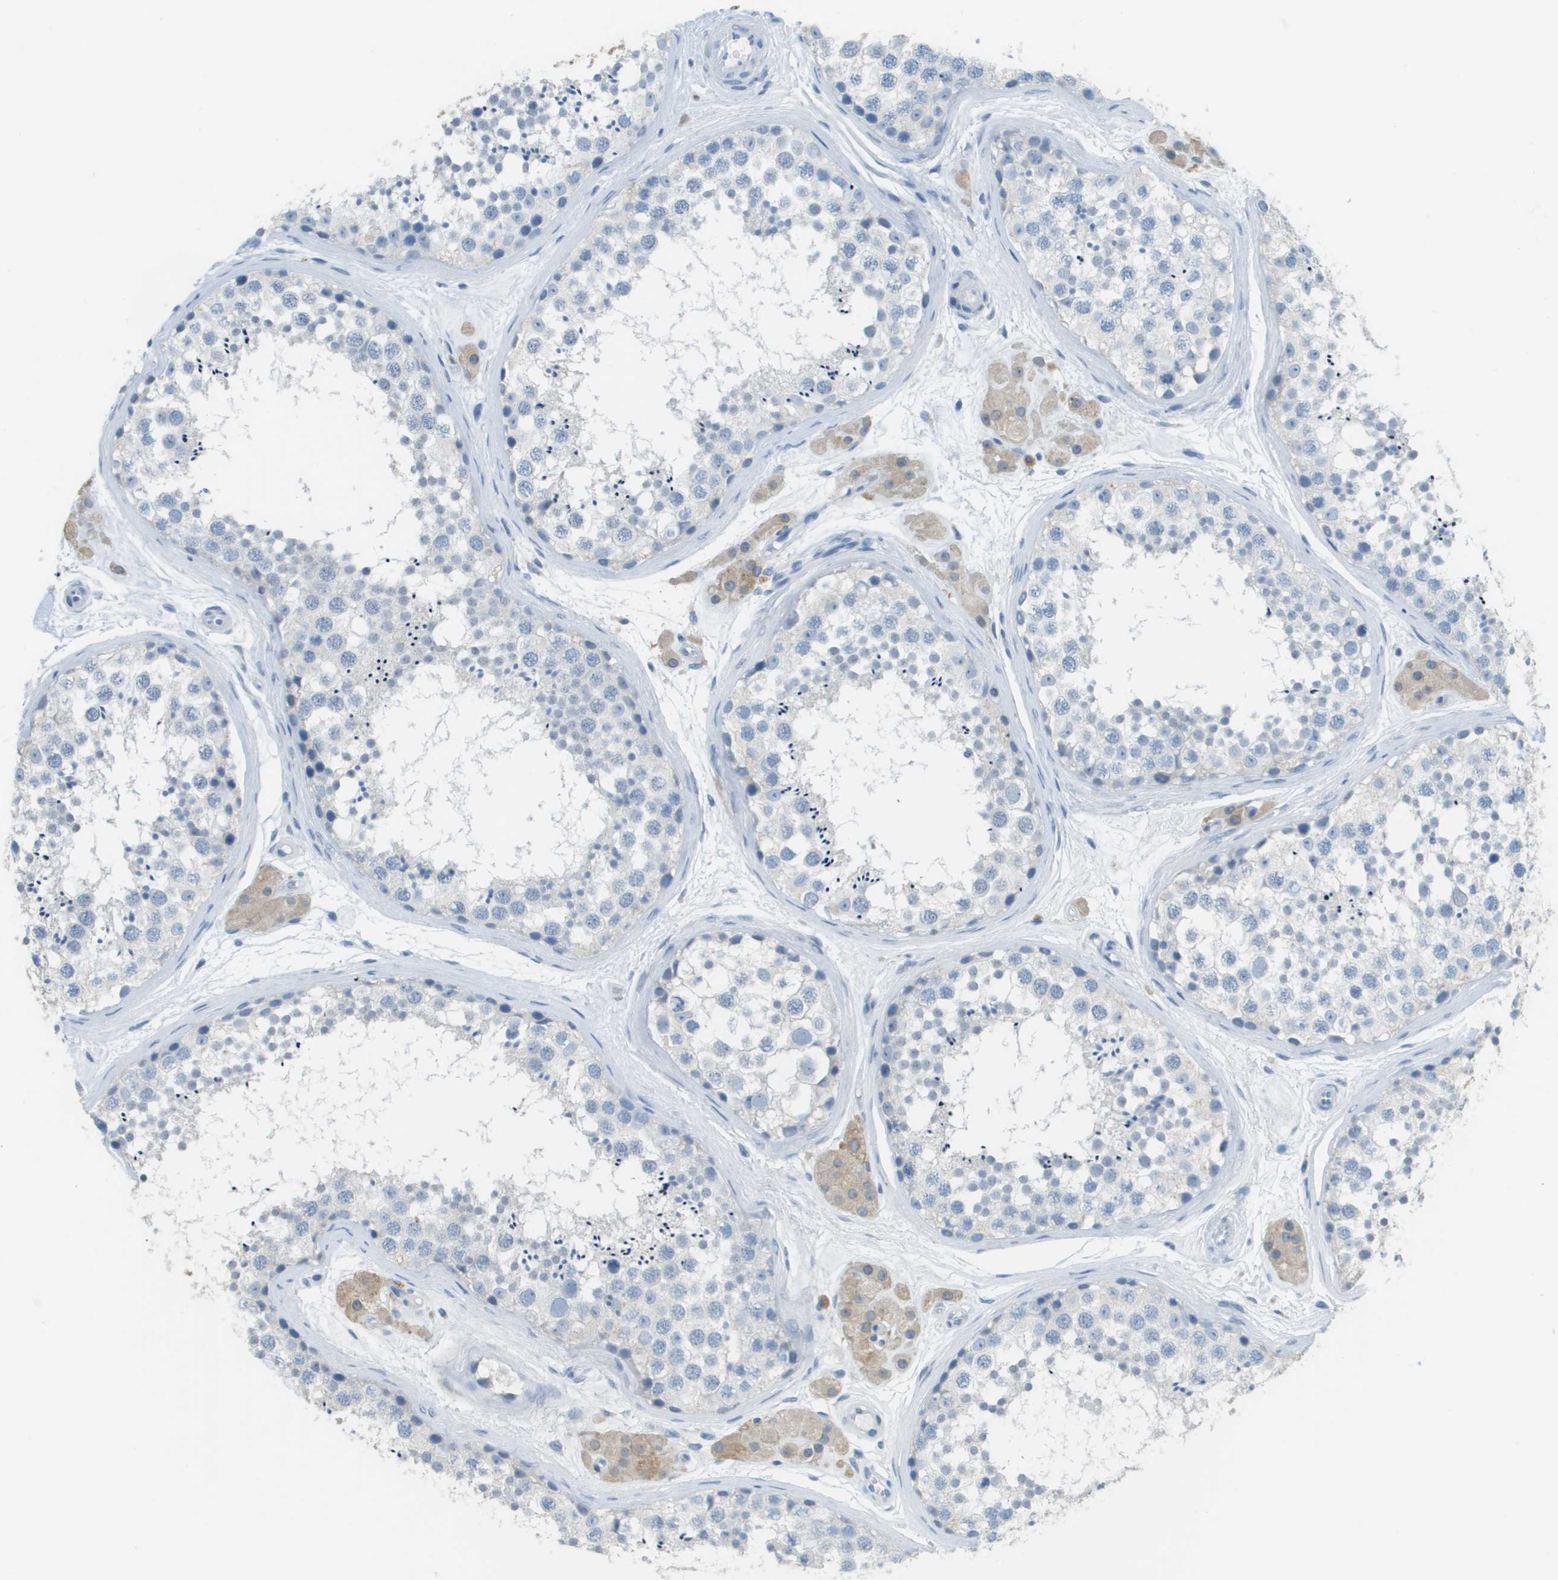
{"staining": {"intensity": "negative", "quantity": "none", "location": "none"}, "tissue": "testis", "cell_type": "Cells in seminiferous ducts", "image_type": "normal", "snomed": [{"axis": "morphology", "description": "Normal tissue, NOS"}, {"axis": "topography", "description": "Testis"}], "caption": "Testis was stained to show a protein in brown. There is no significant positivity in cells in seminiferous ducts. (DAB IHC with hematoxylin counter stain).", "gene": "PTGDR2", "patient": {"sex": "male", "age": 56}}